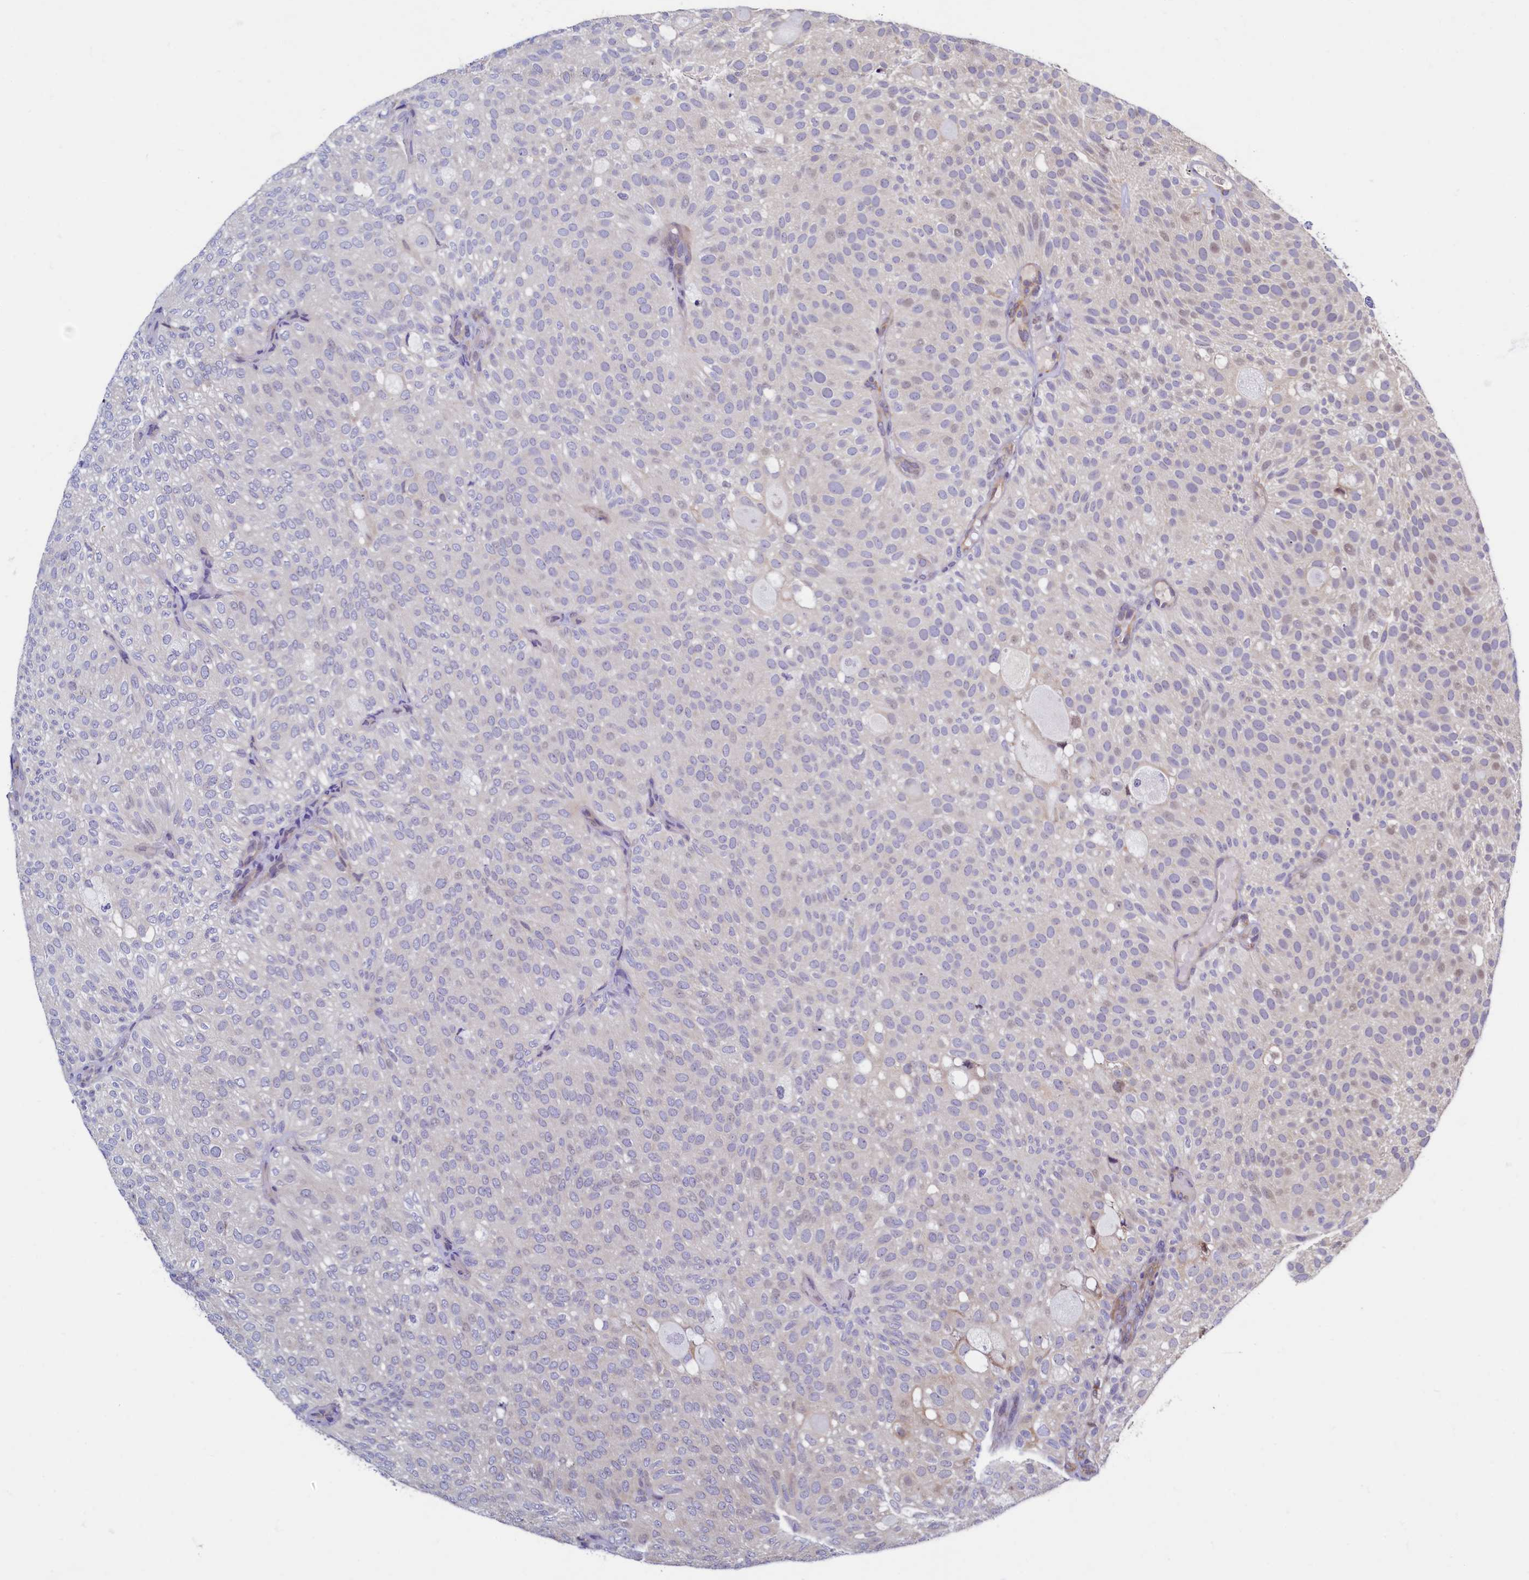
{"staining": {"intensity": "negative", "quantity": "none", "location": "none"}, "tissue": "urothelial cancer", "cell_type": "Tumor cells", "image_type": "cancer", "snomed": [{"axis": "morphology", "description": "Urothelial carcinoma, Low grade"}, {"axis": "topography", "description": "Urinary bladder"}], "caption": "Immunohistochemistry histopathology image of human urothelial cancer stained for a protein (brown), which displays no positivity in tumor cells.", "gene": "SLC16A14", "patient": {"sex": "male", "age": 78}}